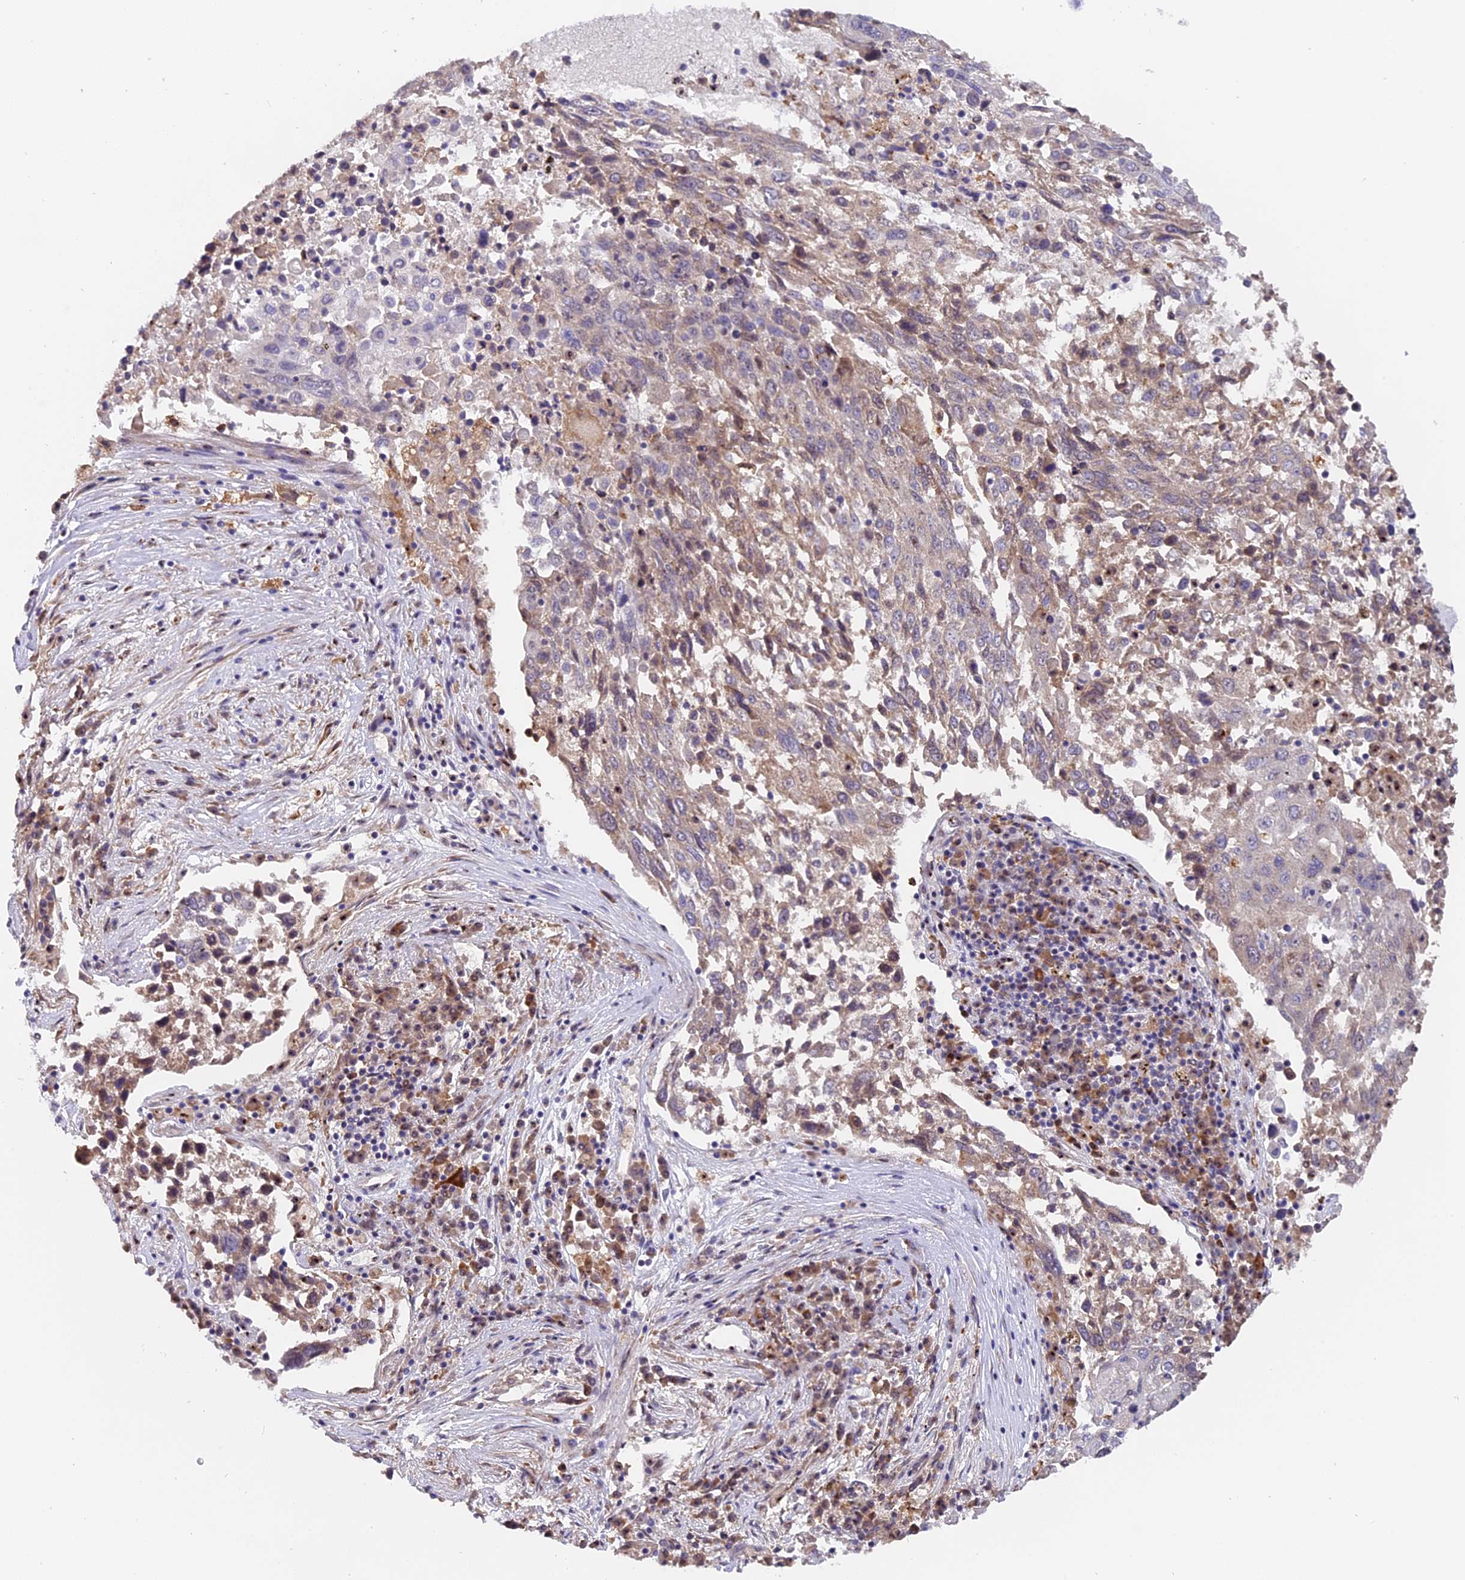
{"staining": {"intensity": "weak", "quantity": "<25%", "location": "cytoplasmic/membranous"}, "tissue": "lung cancer", "cell_type": "Tumor cells", "image_type": "cancer", "snomed": [{"axis": "morphology", "description": "Squamous cell carcinoma, NOS"}, {"axis": "topography", "description": "Lung"}], "caption": "Immunohistochemistry (IHC) photomicrograph of human lung squamous cell carcinoma stained for a protein (brown), which exhibits no expression in tumor cells. The staining was performed using DAB to visualize the protein expression in brown, while the nuclei were stained in blue with hematoxylin (Magnification: 20x).", "gene": "FAM118B", "patient": {"sex": "male", "age": 65}}